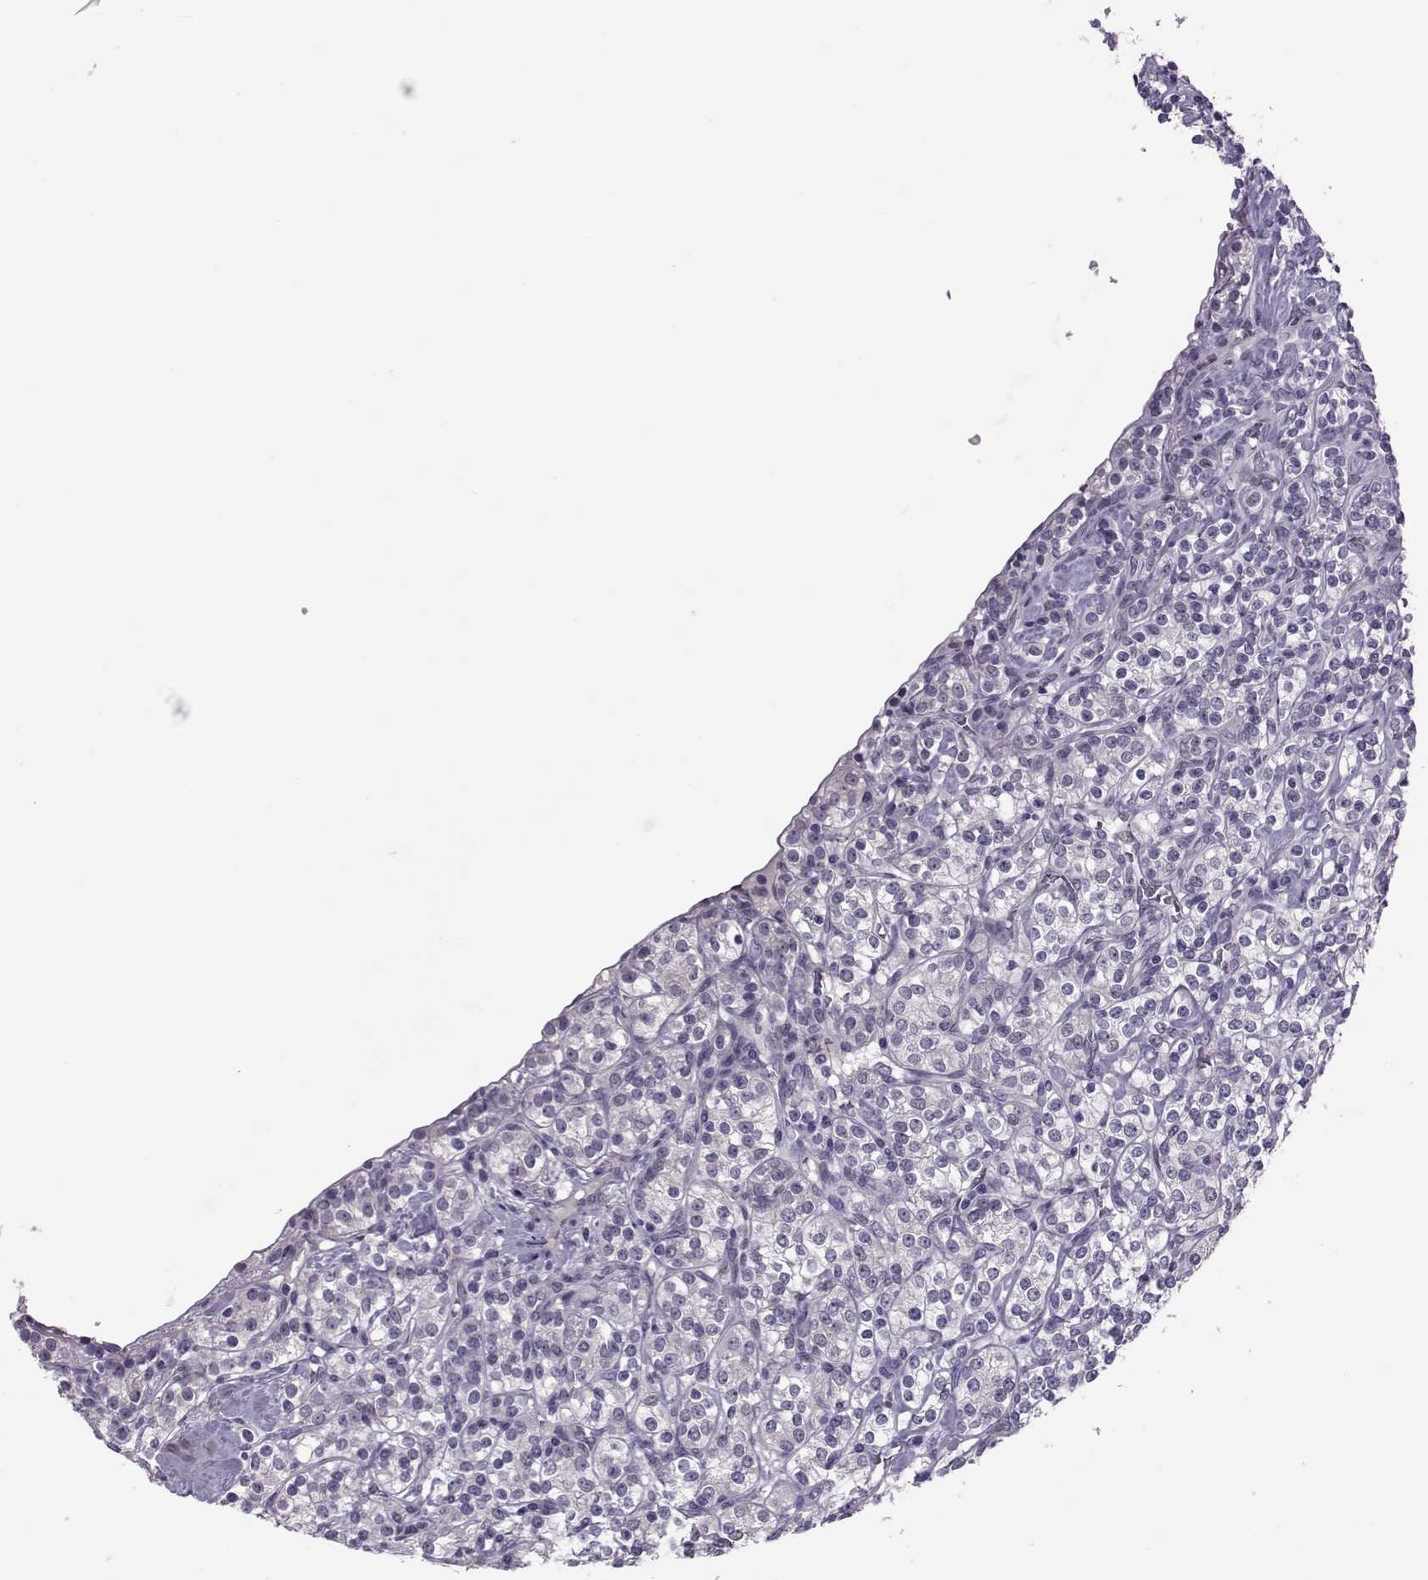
{"staining": {"intensity": "negative", "quantity": "none", "location": "none"}, "tissue": "renal cancer", "cell_type": "Tumor cells", "image_type": "cancer", "snomed": [{"axis": "morphology", "description": "Adenocarcinoma, NOS"}, {"axis": "topography", "description": "Kidney"}], "caption": "DAB (3,3'-diaminobenzidine) immunohistochemical staining of human adenocarcinoma (renal) shows no significant positivity in tumor cells. The staining is performed using DAB brown chromogen with nuclei counter-stained in using hematoxylin.", "gene": "ASRGL1", "patient": {"sex": "male", "age": 77}}